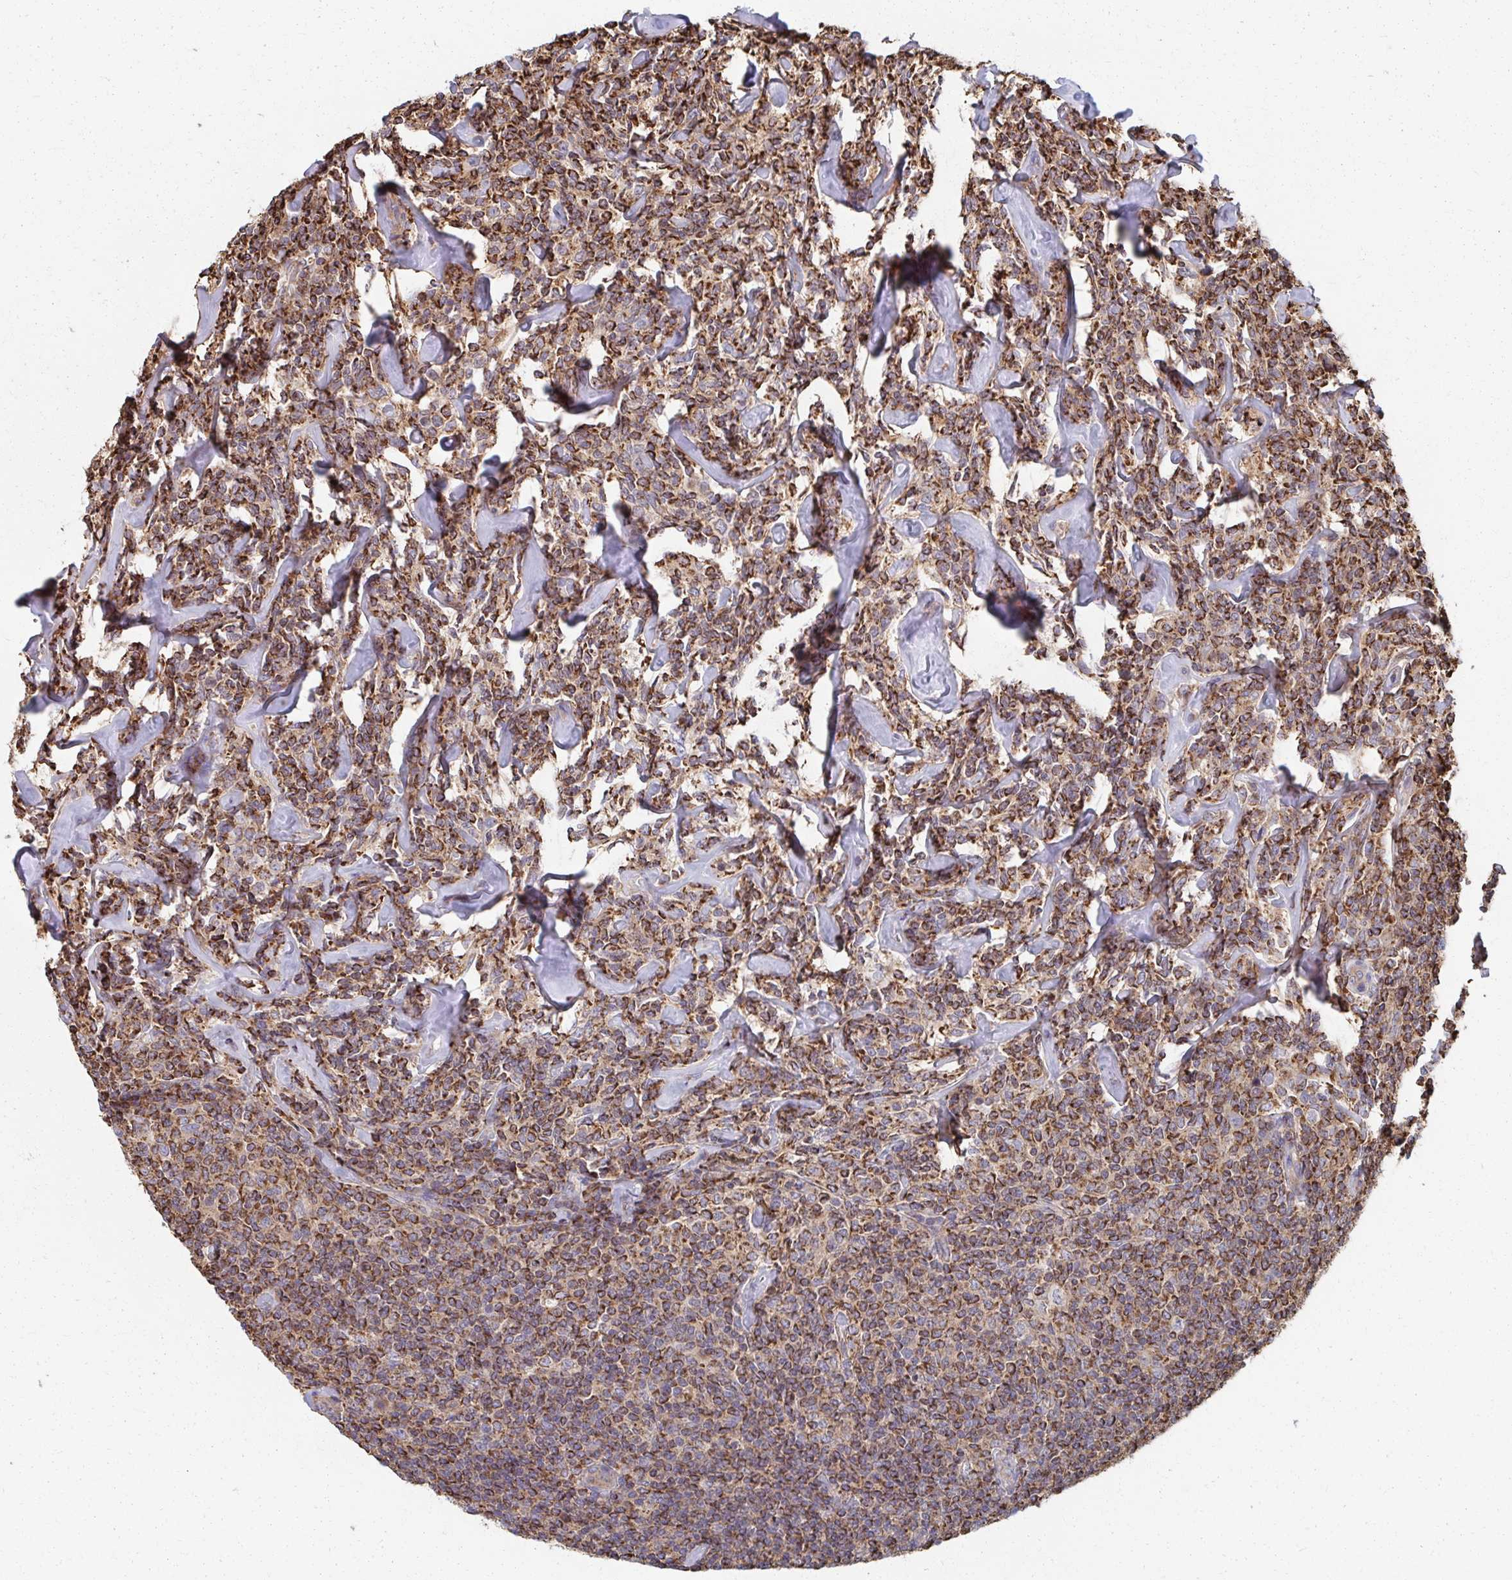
{"staining": {"intensity": "strong", "quantity": ">75%", "location": "cytoplasmic/membranous"}, "tissue": "lymphoma", "cell_type": "Tumor cells", "image_type": "cancer", "snomed": [{"axis": "morphology", "description": "Malignant lymphoma, non-Hodgkin's type, Low grade"}, {"axis": "topography", "description": "Lymph node"}], "caption": "Tumor cells exhibit high levels of strong cytoplasmic/membranous staining in approximately >75% of cells in human low-grade malignant lymphoma, non-Hodgkin's type.", "gene": "KLHL34", "patient": {"sex": "female", "age": 56}}